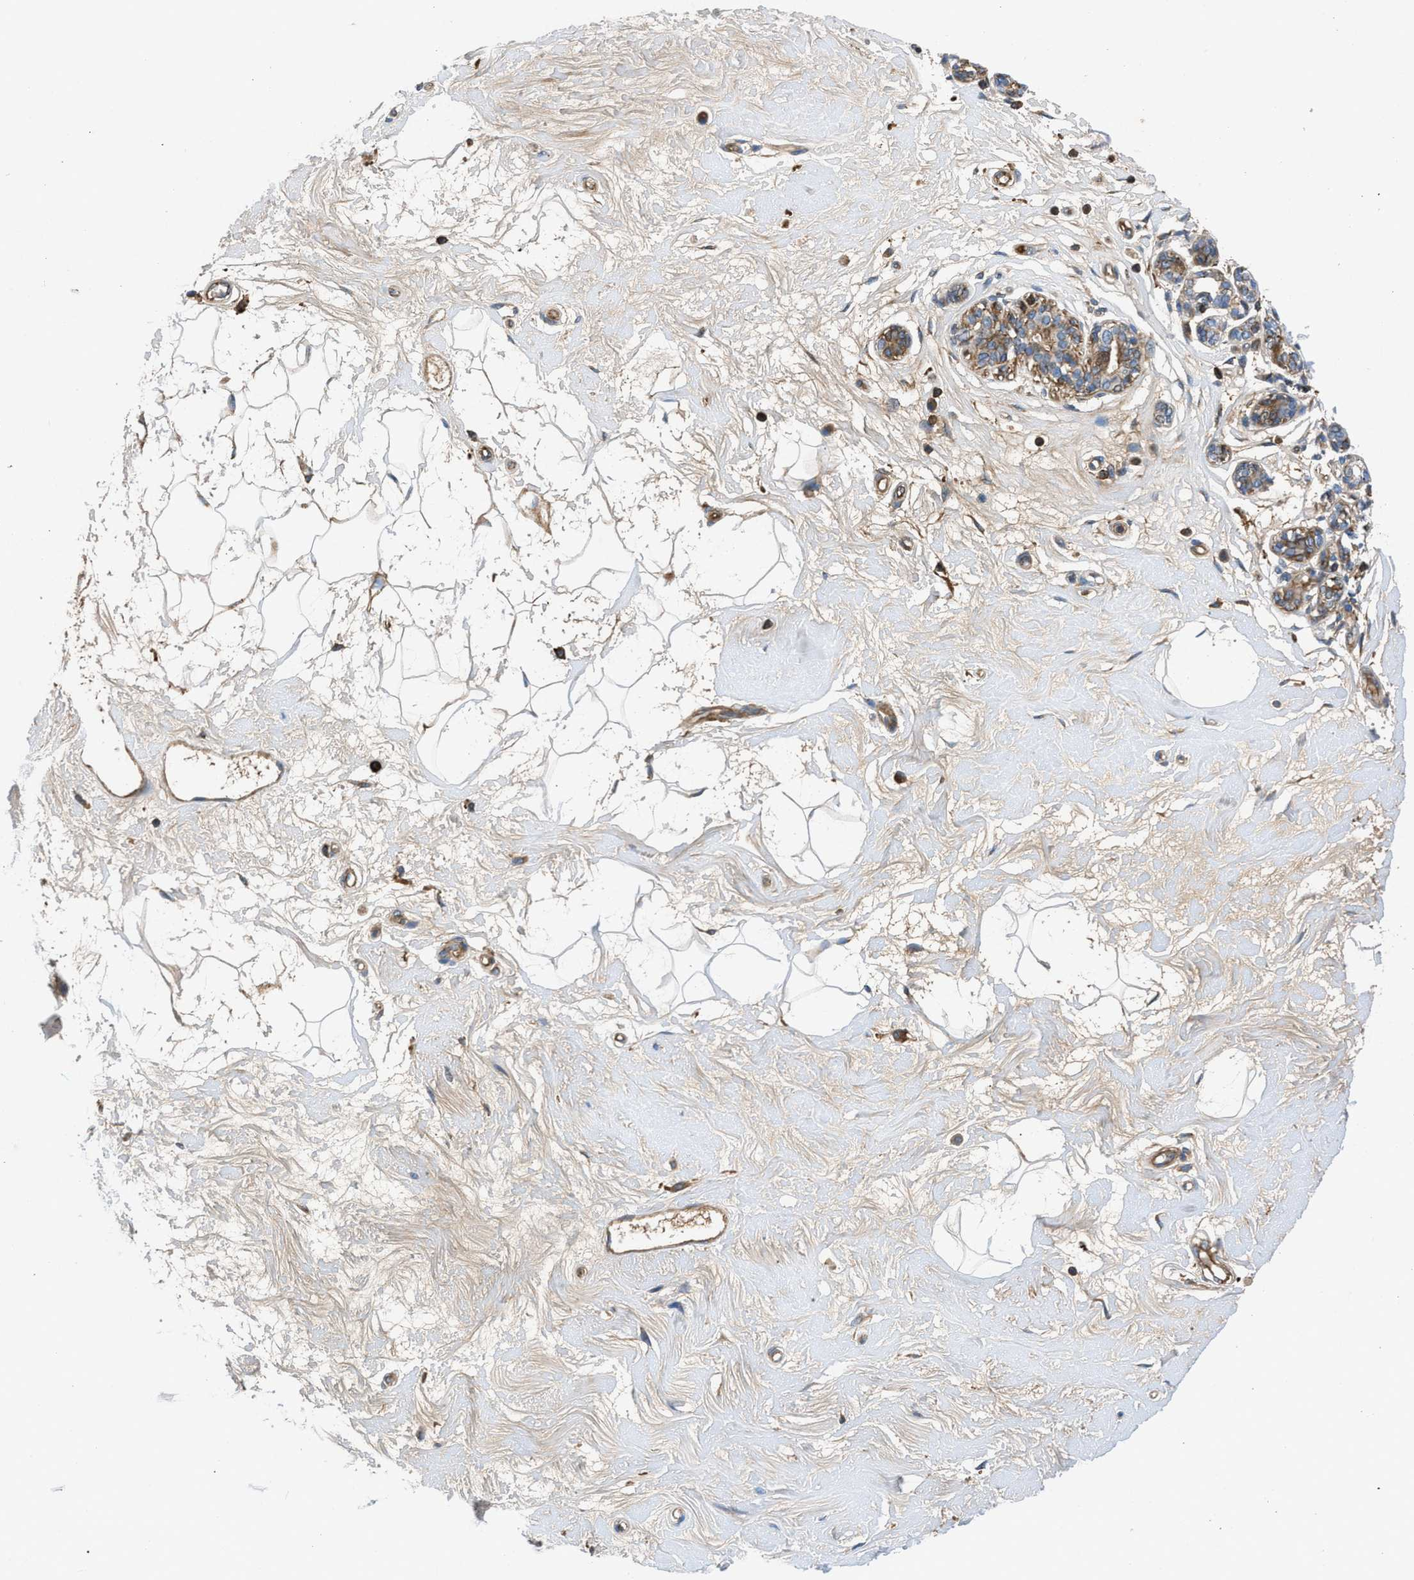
{"staining": {"intensity": "negative", "quantity": "none", "location": "none"}, "tissue": "breast", "cell_type": "Adipocytes", "image_type": "normal", "snomed": [{"axis": "morphology", "description": "Normal tissue, NOS"}, {"axis": "morphology", "description": "Lobular carcinoma"}, {"axis": "topography", "description": "Breast"}], "caption": "This is an immunohistochemistry (IHC) photomicrograph of benign human breast. There is no staining in adipocytes.", "gene": "ATP6V0D1", "patient": {"sex": "female", "age": 59}}